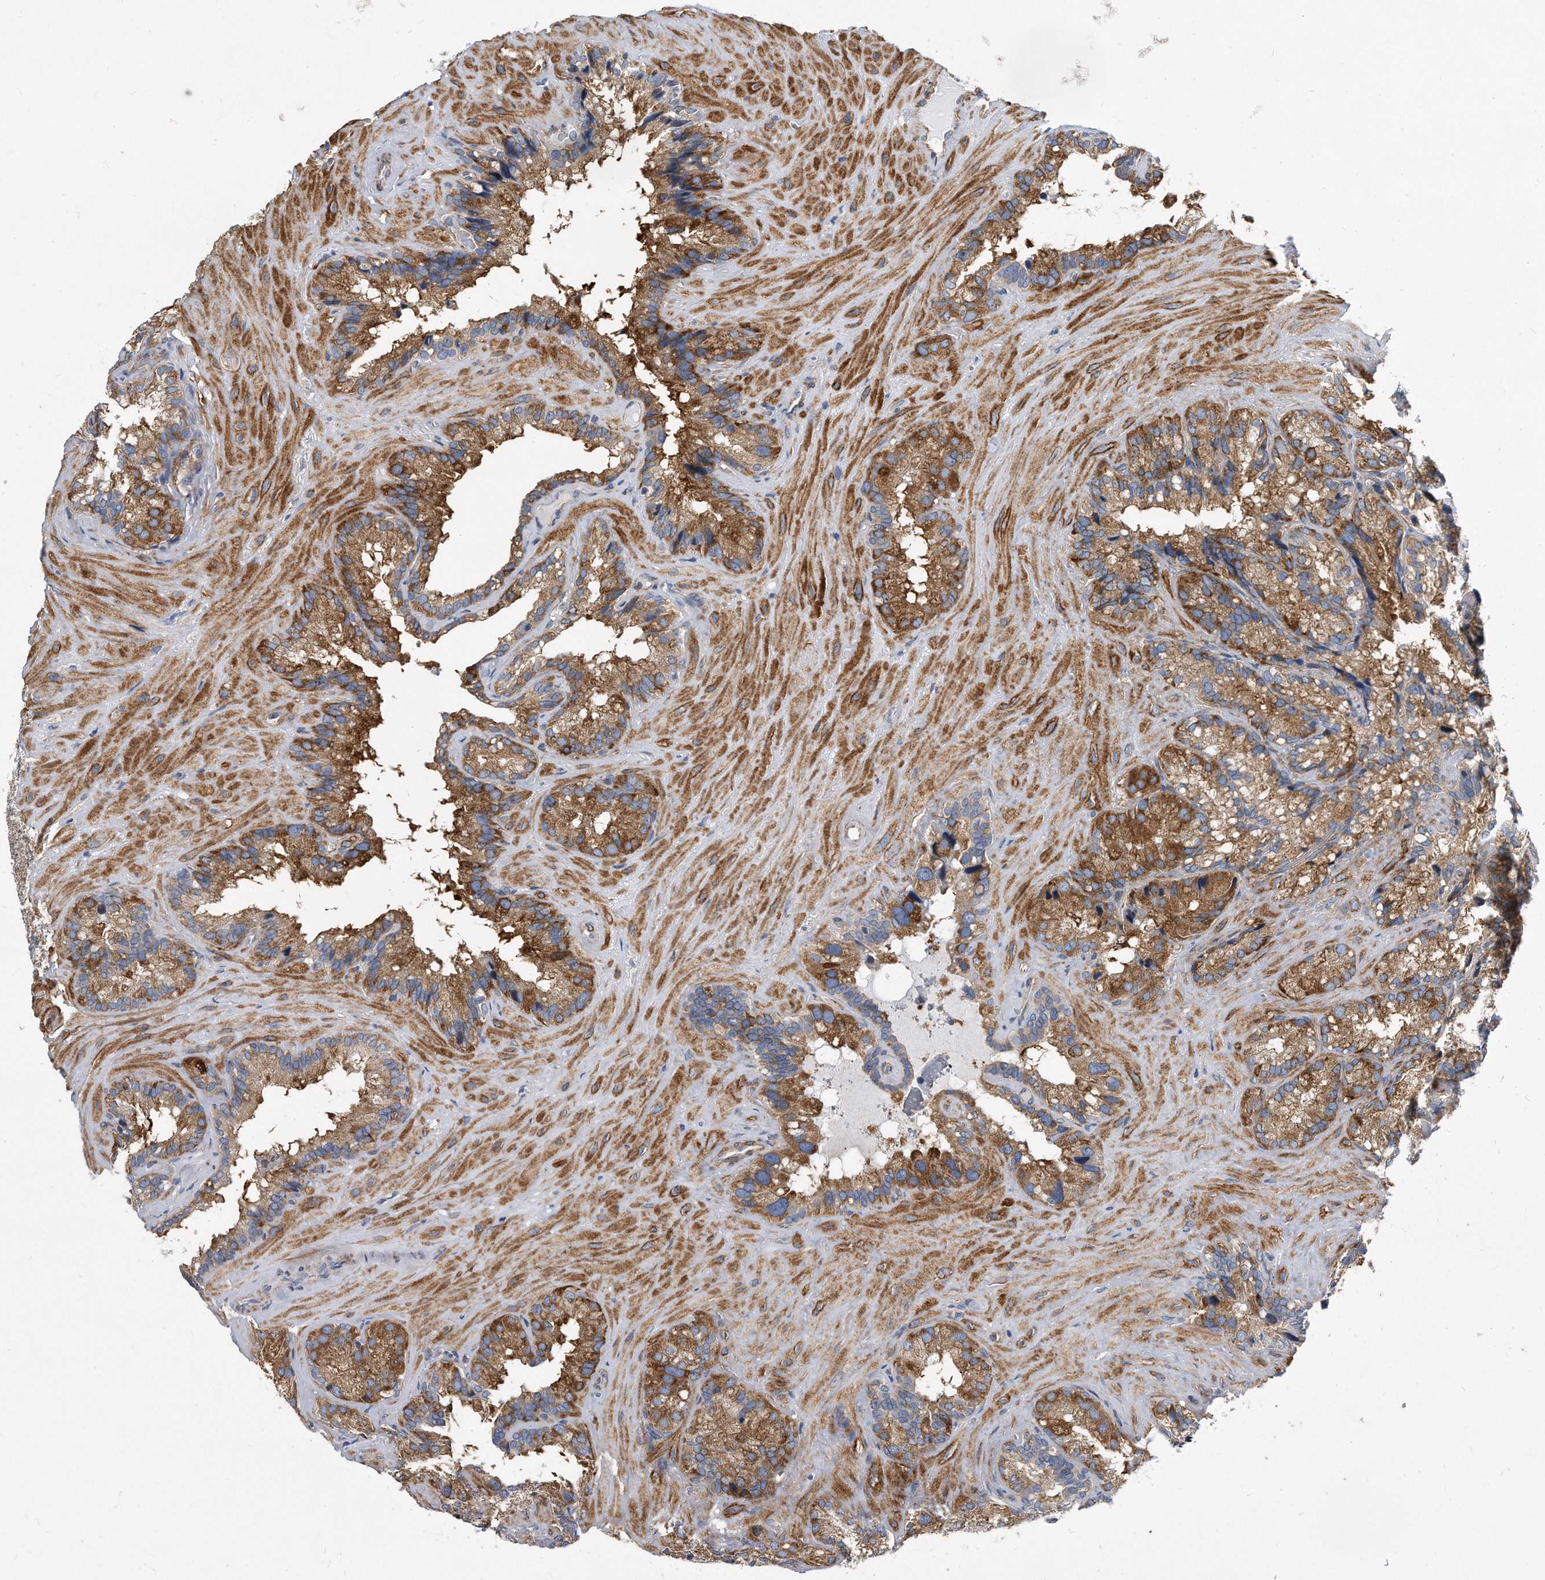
{"staining": {"intensity": "moderate", "quantity": ">75%", "location": "cytoplasmic/membranous"}, "tissue": "seminal vesicle", "cell_type": "Glandular cells", "image_type": "normal", "snomed": [{"axis": "morphology", "description": "Normal tissue, NOS"}, {"axis": "topography", "description": "Prostate"}, {"axis": "topography", "description": "Seminal veicle"}], "caption": "Glandular cells exhibit medium levels of moderate cytoplasmic/membranous expression in about >75% of cells in normal human seminal vesicle.", "gene": "EIF2B4", "patient": {"sex": "male", "age": 68}}